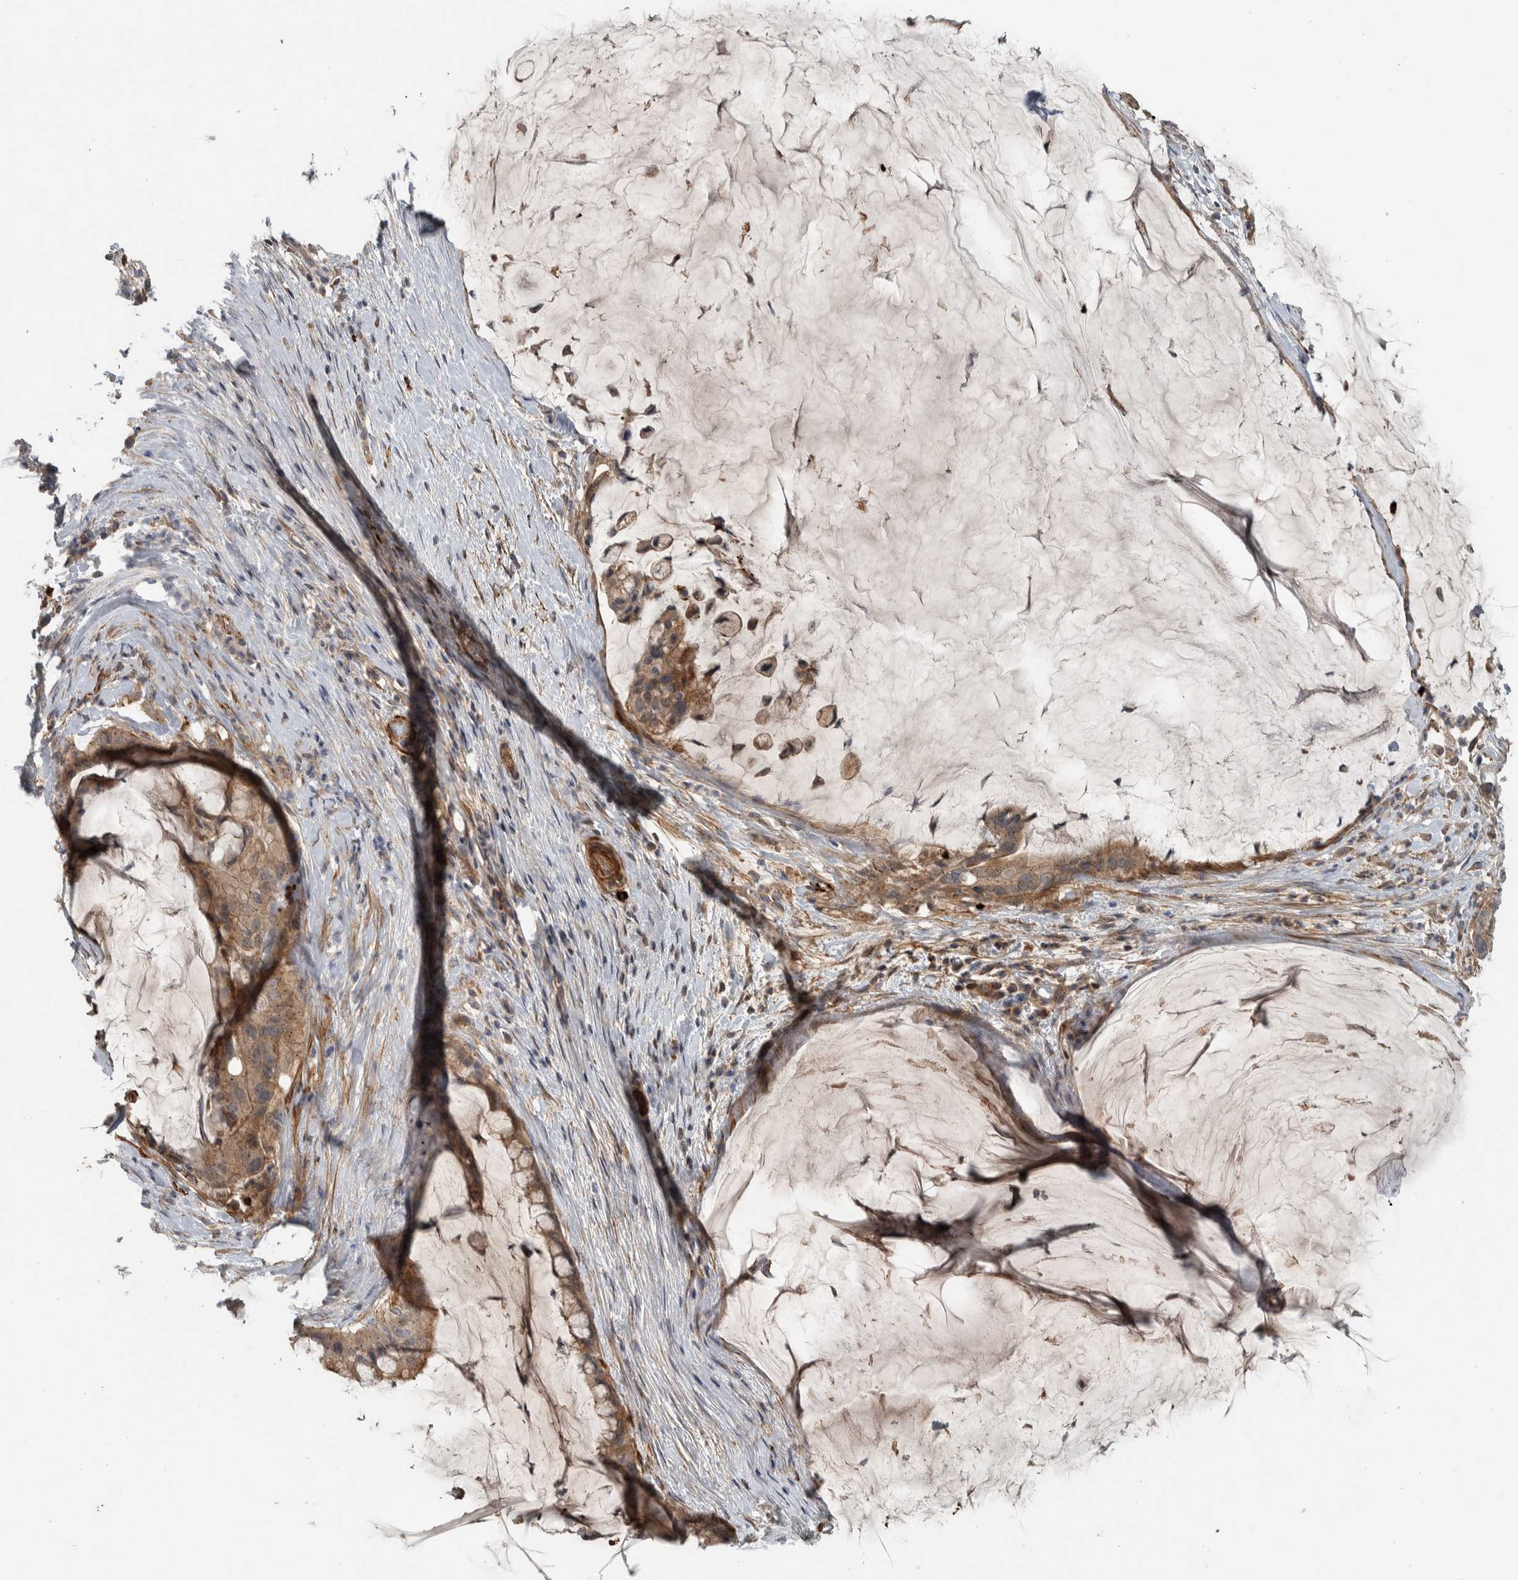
{"staining": {"intensity": "moderate", "quantity": ">75%", "location": "cytoplasmic/membranous"}, "tissue": "pancreatic cancer", "cell_type": "Tumor cells", "image_type": "cancer", "snomed": [{"axis": "morphology", "description": "Adenocarcinoma, NOS"}, {"axis": "topography", "description": "Pancreas"}], "caption": "Protein analysis of pancreatic cancer (adenocarcinoma) tissue exhibits moderate cytoplasmic/membranous positivity in approximately >75% of tumor cells. The staining was performed using DAB (3,3'-diaminobenzidine), with brown indicating positive protein expression. Nuclei are stained blue with hematoxylin.", "gene": "LBHD1", "patient": {"sex": "male", "age": 41}}